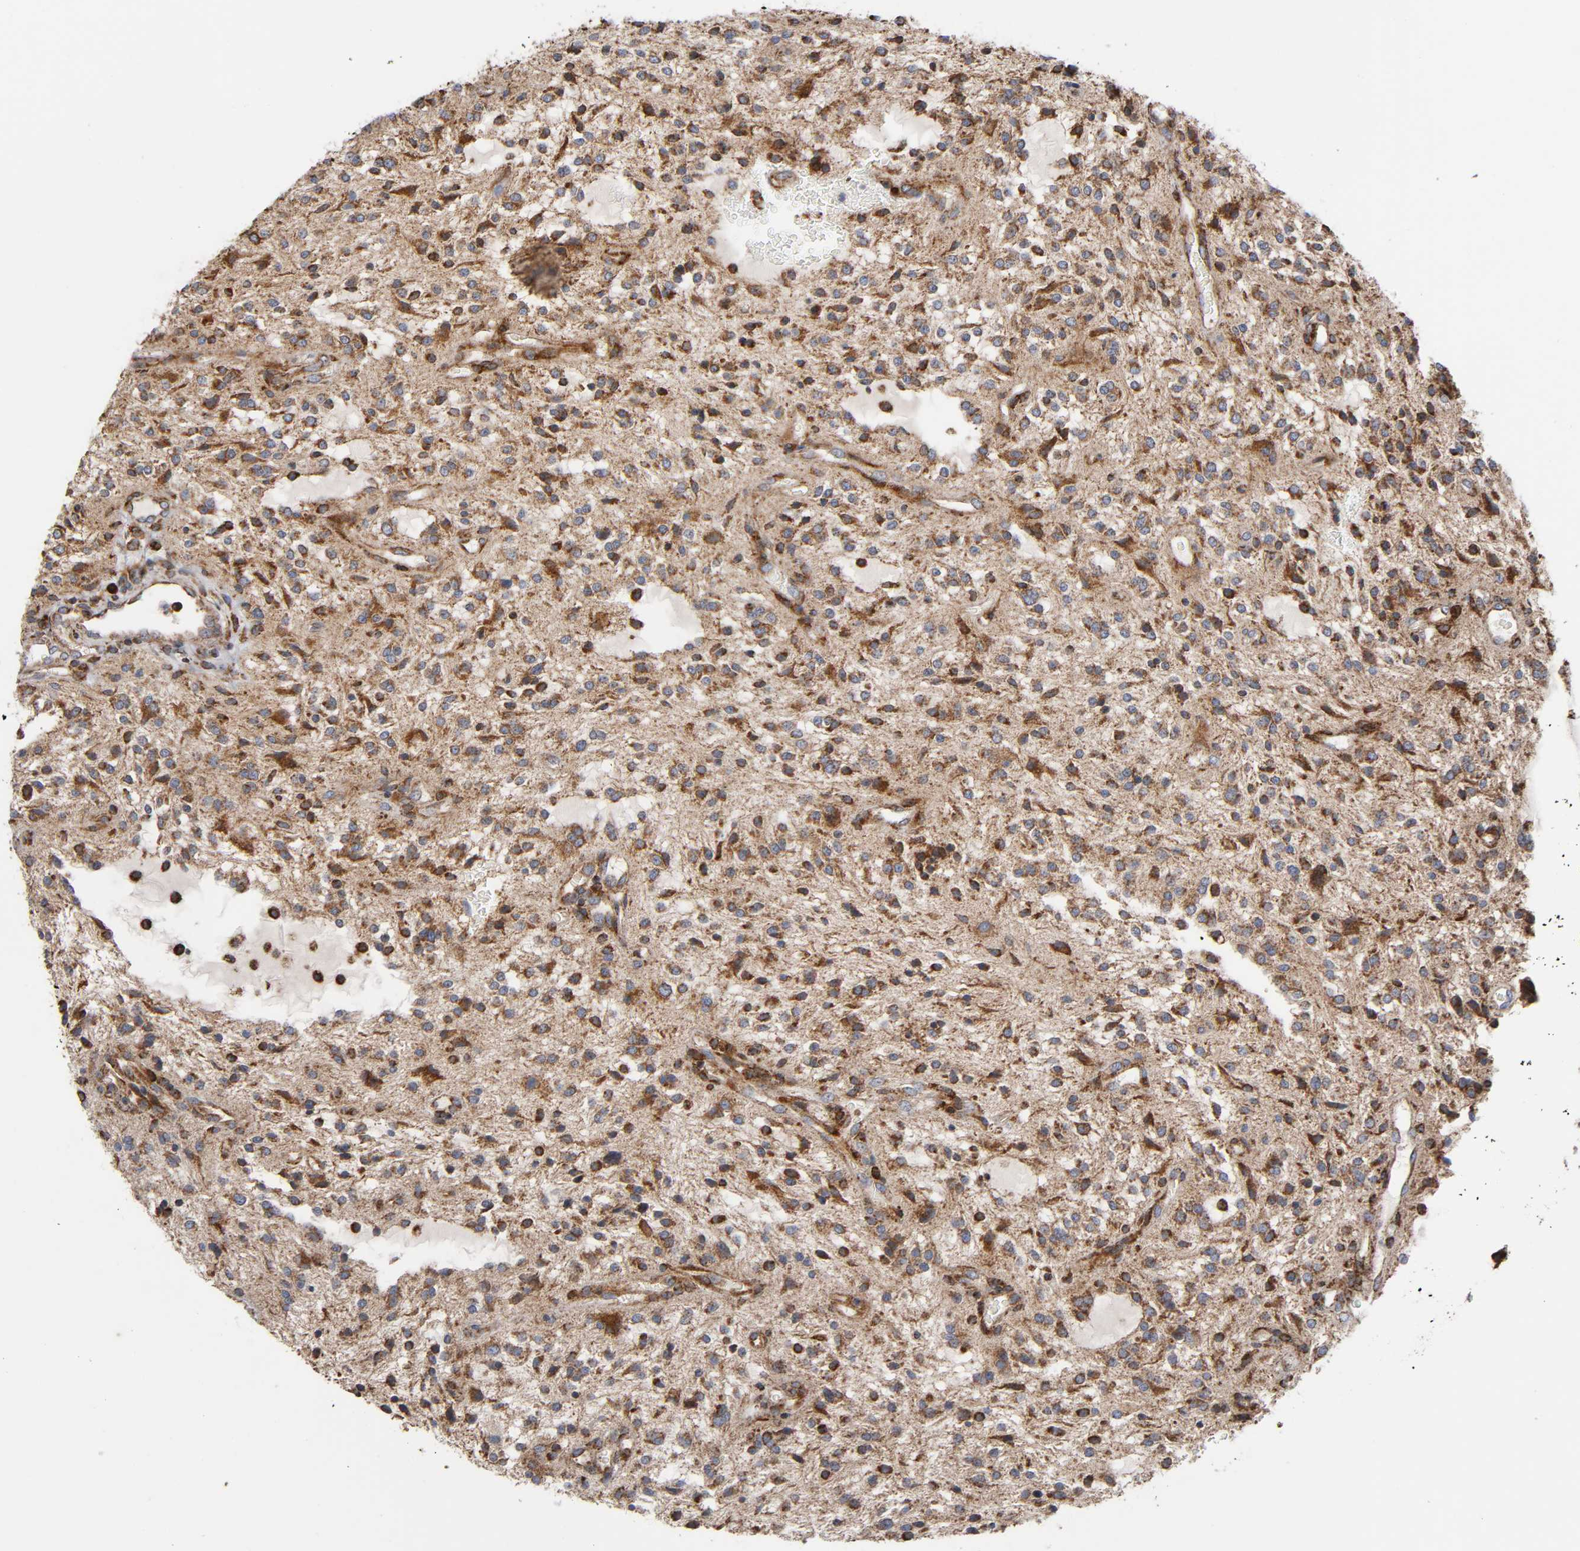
{"staining": {"intensity": "strong", "quantity": "25%-75%", "location": "cytoplasmic/membranous"}, "tissue": "glioma", "cell_type": "Tumor cells", "image_type": "cancer", "snomed": [{"axis": "morphology", "description": "Glioma, malignant, NOS"}, {"axis": "topography", "description": "Cerebellum"}], "caption": "DAB (3,3'-diaminobenzidine) immunohistochemical staining of malignant glioma displays strong cytoplasmic/membranous protein expression in about 25%-75% of tumor cells. (DAB (3,3'-diaminobenzidine) IHC with brightfield microscopy, high magnification).", "gene": "MAP3K1", "patient": {"sex": "female", "age": 10}}